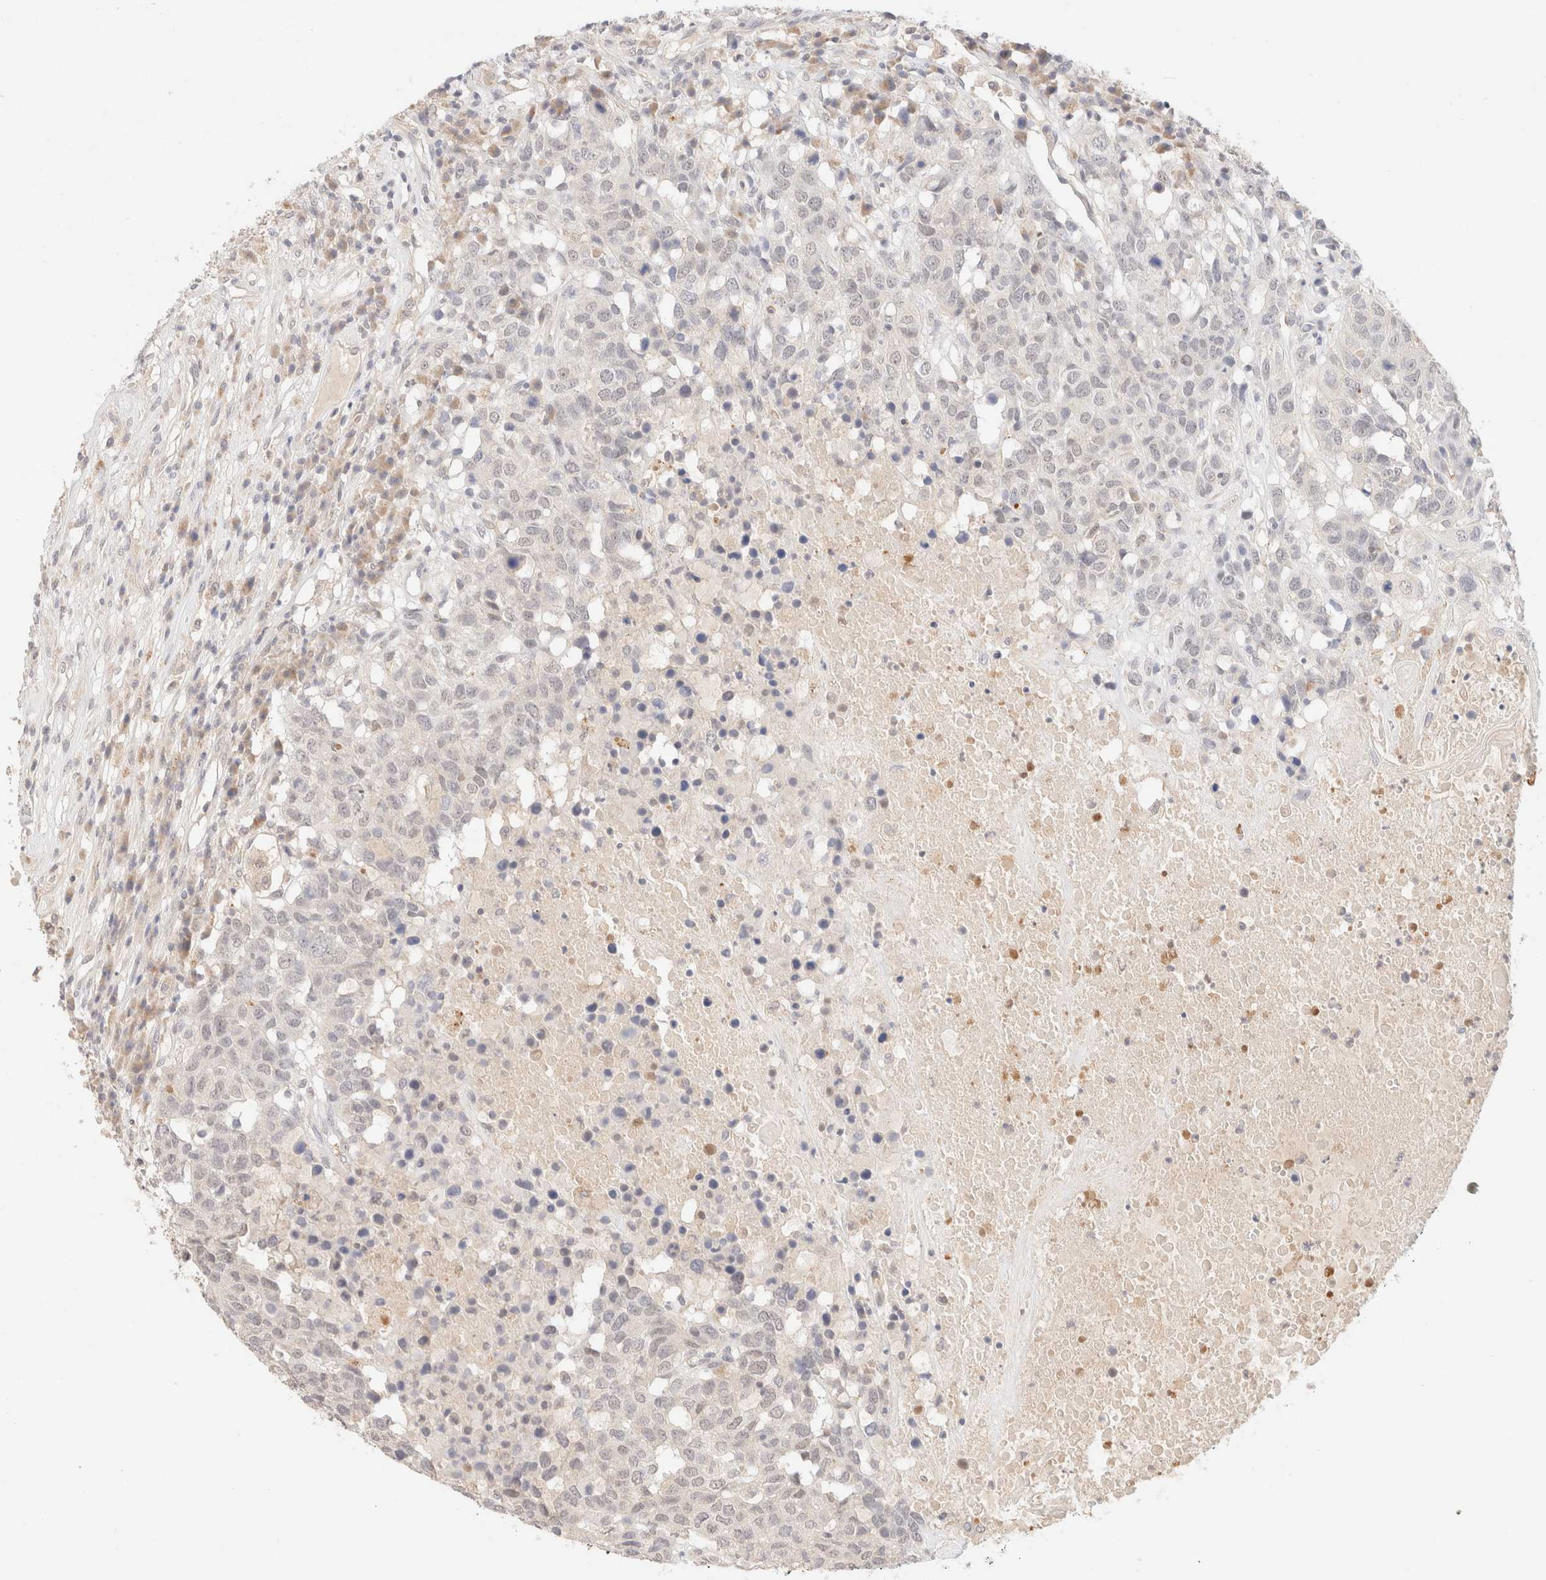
{"staining": {"intensity": "negative", "quantity": "none", "location": "none"}, "tissue": "head and neck cancer", "cell_type": "Tumor cells", "image_type": "cancer", "snomed": [{"axis": "morphology", "description": "Squamous cell carcinoma, NOS"}, {"axis": "topography", "description": "Head-Neck"}], "caption": "The photomicrograph demonstrates no significant staining in tumor cells of squamous cell carcinoma (head and neck).", "gene": "SNTB1", "patient": {"sex": "male", "age": 66}}